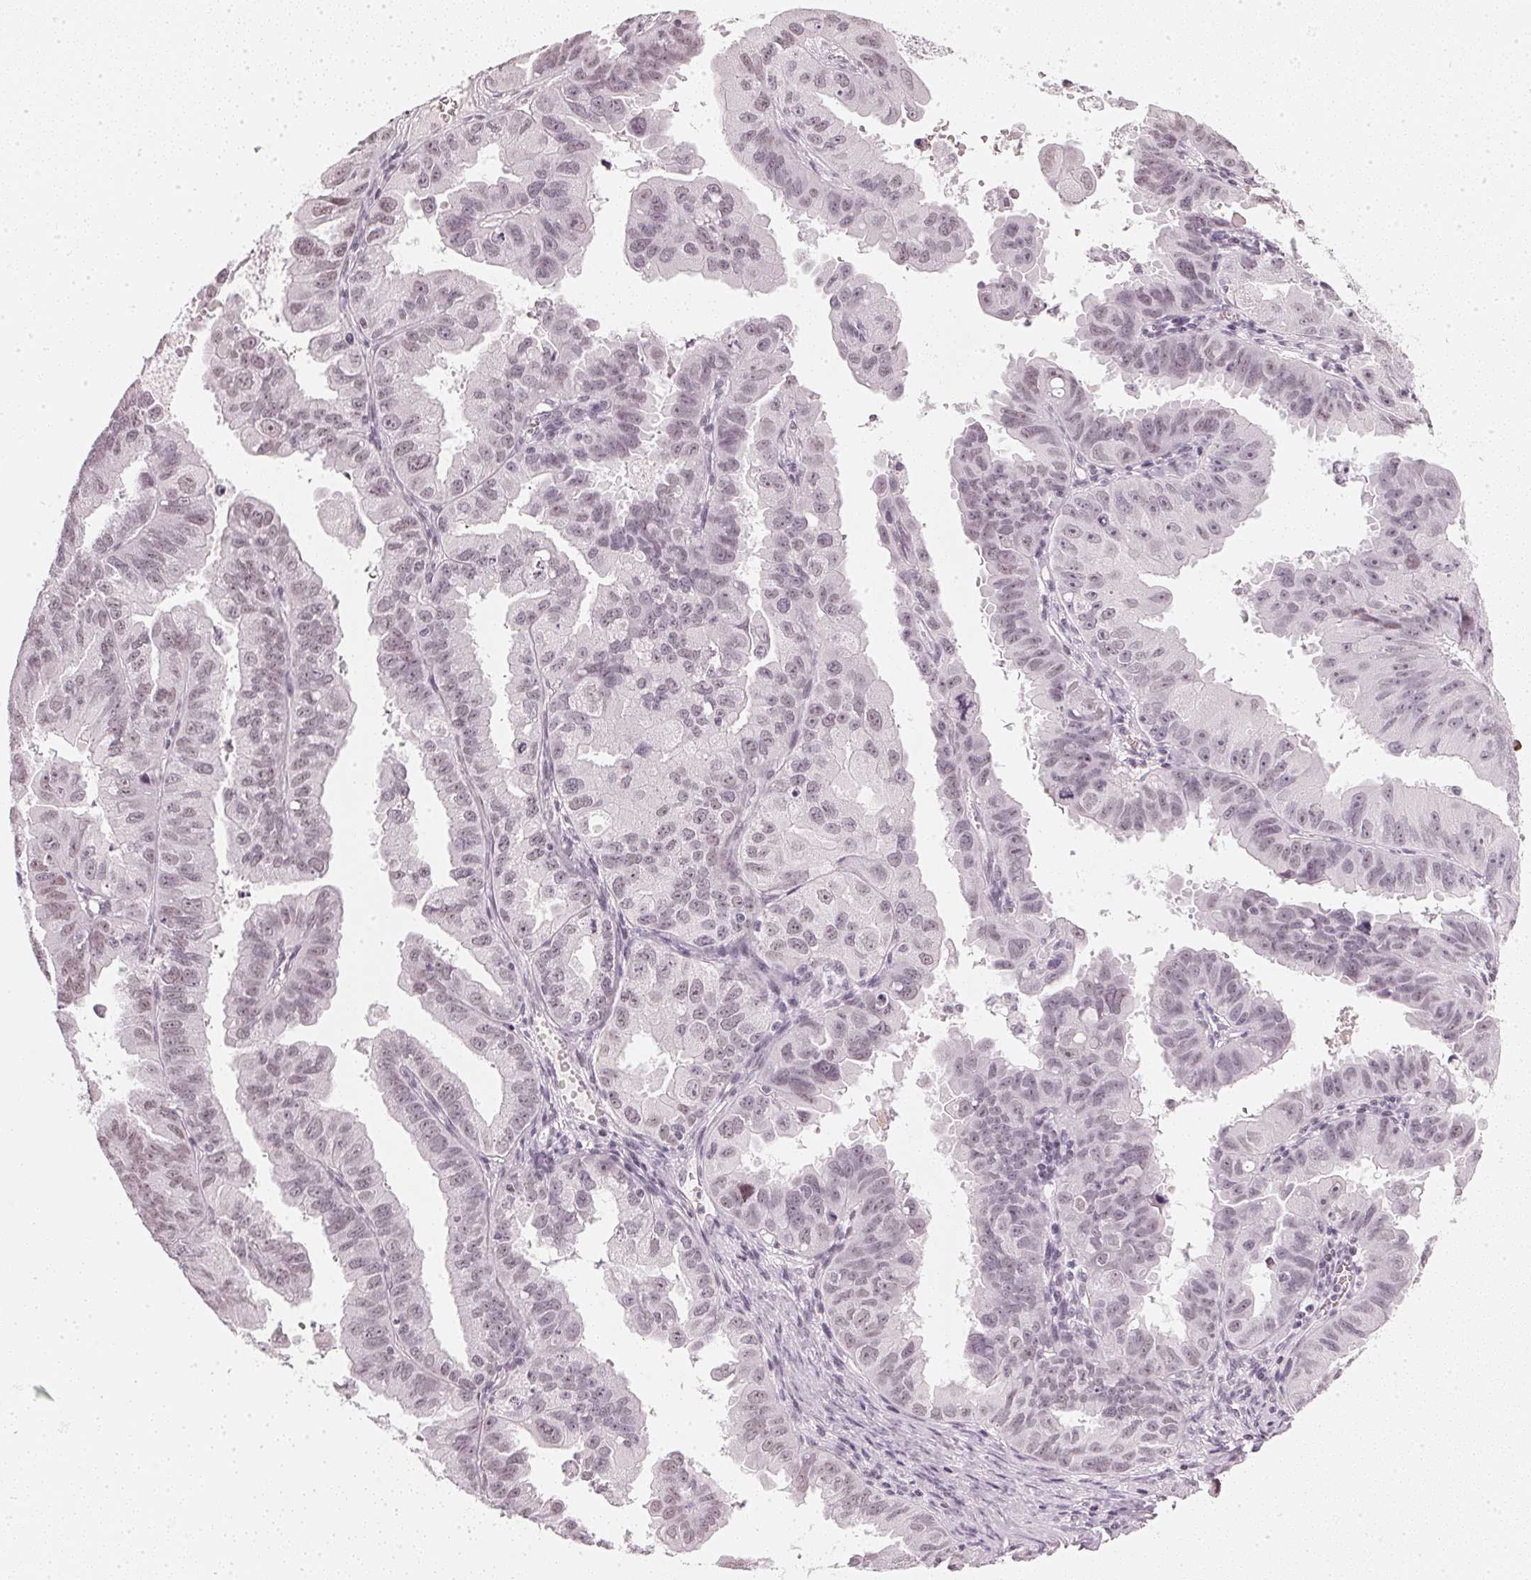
{"staining": {"intensity": "negative", "quantity": "none", "location": "none"}, "tissue": "ovarian cancer", "cell_type": "Tumor cells", "image_type": "cancer", "snomed": [{"axis": "morphology", "description": "Carcinoma, endometroid"}, {"axis": "topography", "description": "Ovary"}], "caption": "Tumor cells show no significant protein expression in ovarian endometroid carcinoma.", "gene": "DNAJC6", "patient": {"sex": "female", "age": 85}}